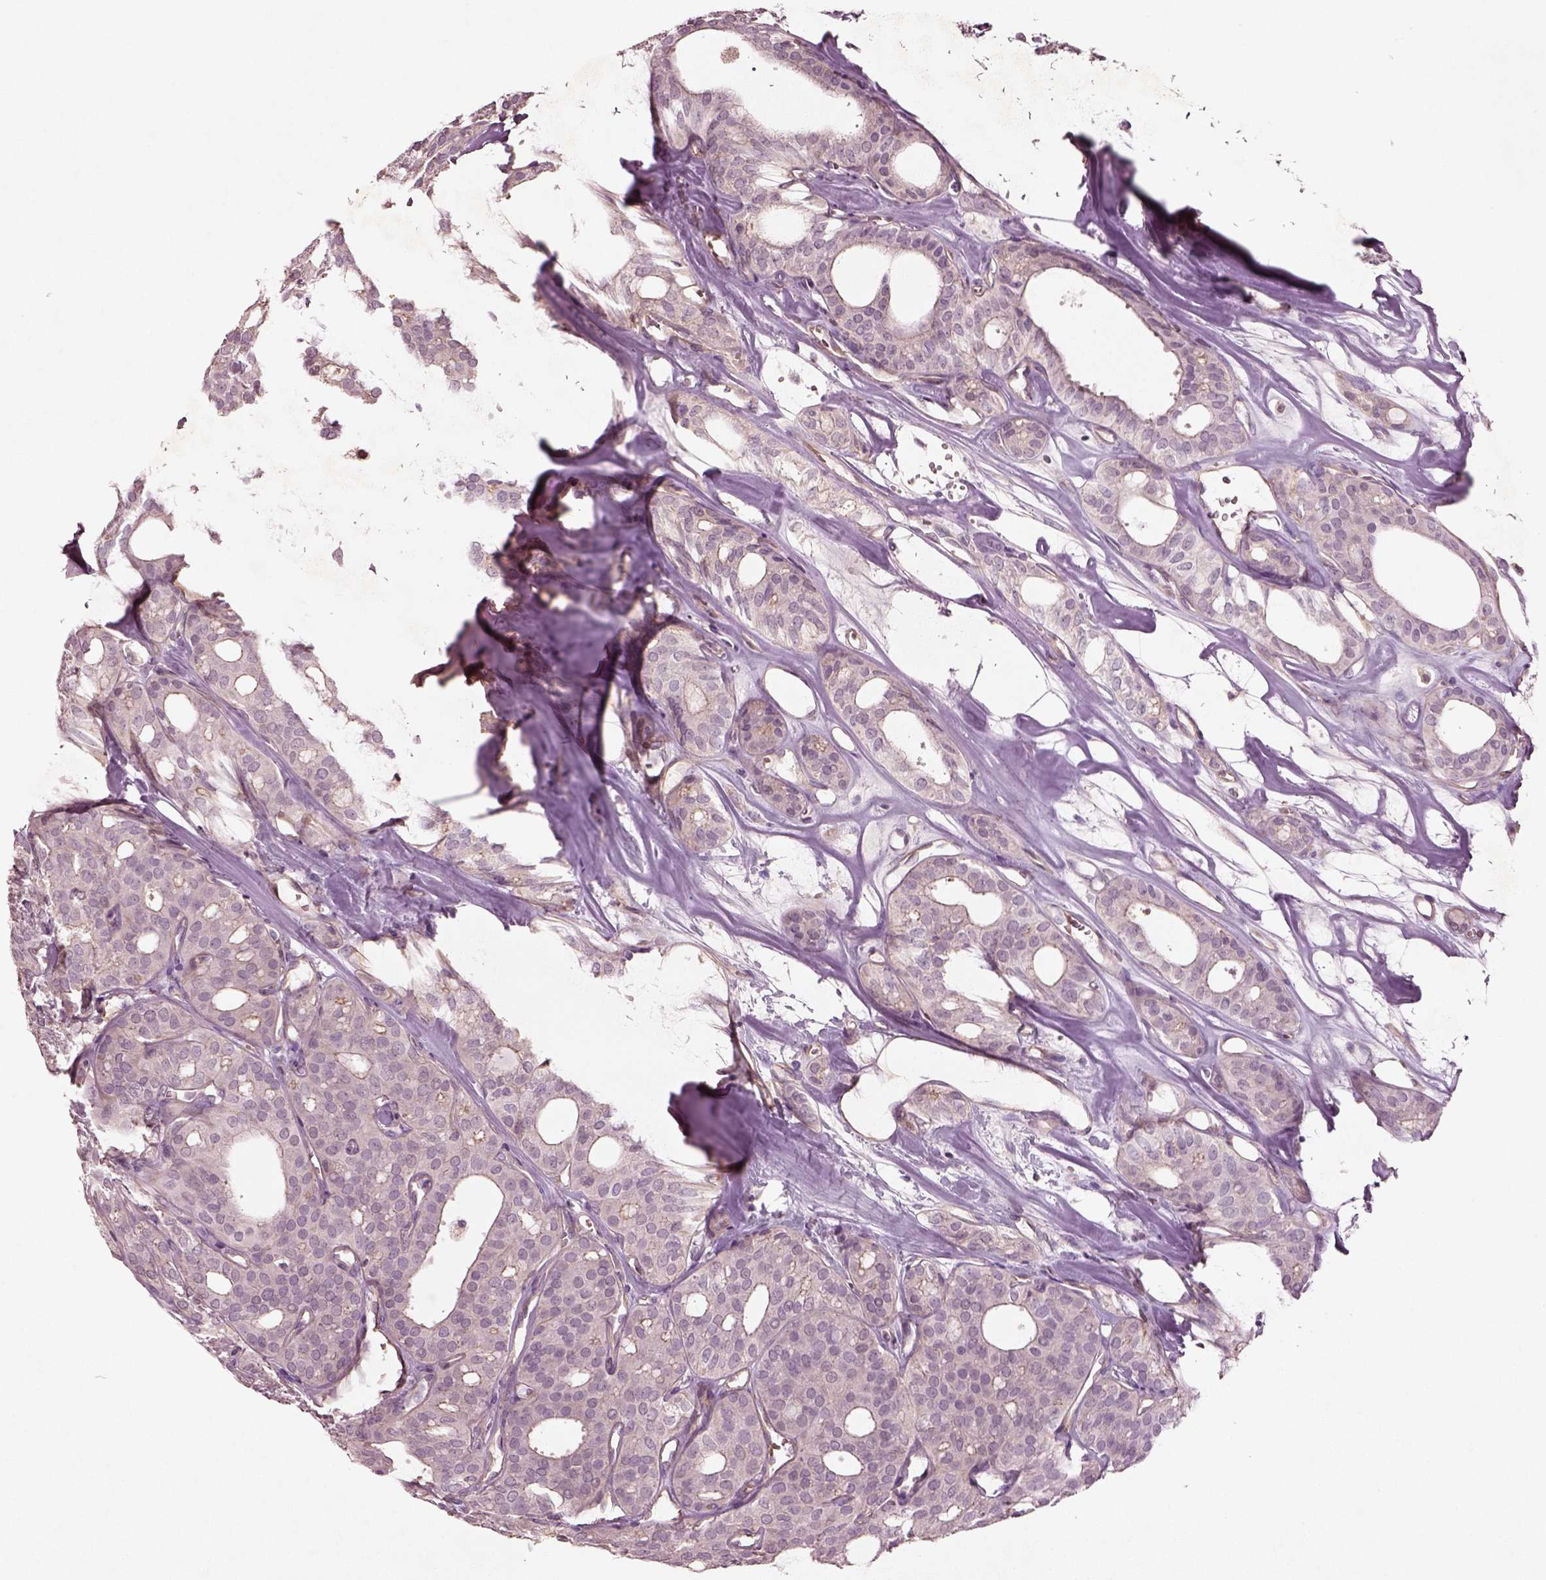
{"staining": {"intensity": "negative", "quantity": "none", "location": "none"}, "tissue": "thyroid cancer", "cell_type": "Tumor cells", "image_type": "cancer", "snomed": [{"axis": "morphology", "description": "Follicular adenoma carcinoma, NOS"}, {"axis": "topography", "description": "Thyroid gland"}], "caption": "A high-resolution image shows immunohistochemistry (IHC) staining of thyroid cancer (follicular adenoma carcinoma), which displays no significant staining in tumor cells.", "gene": "DUOXA2", "patient": {"sex": "male", "age": 75}}